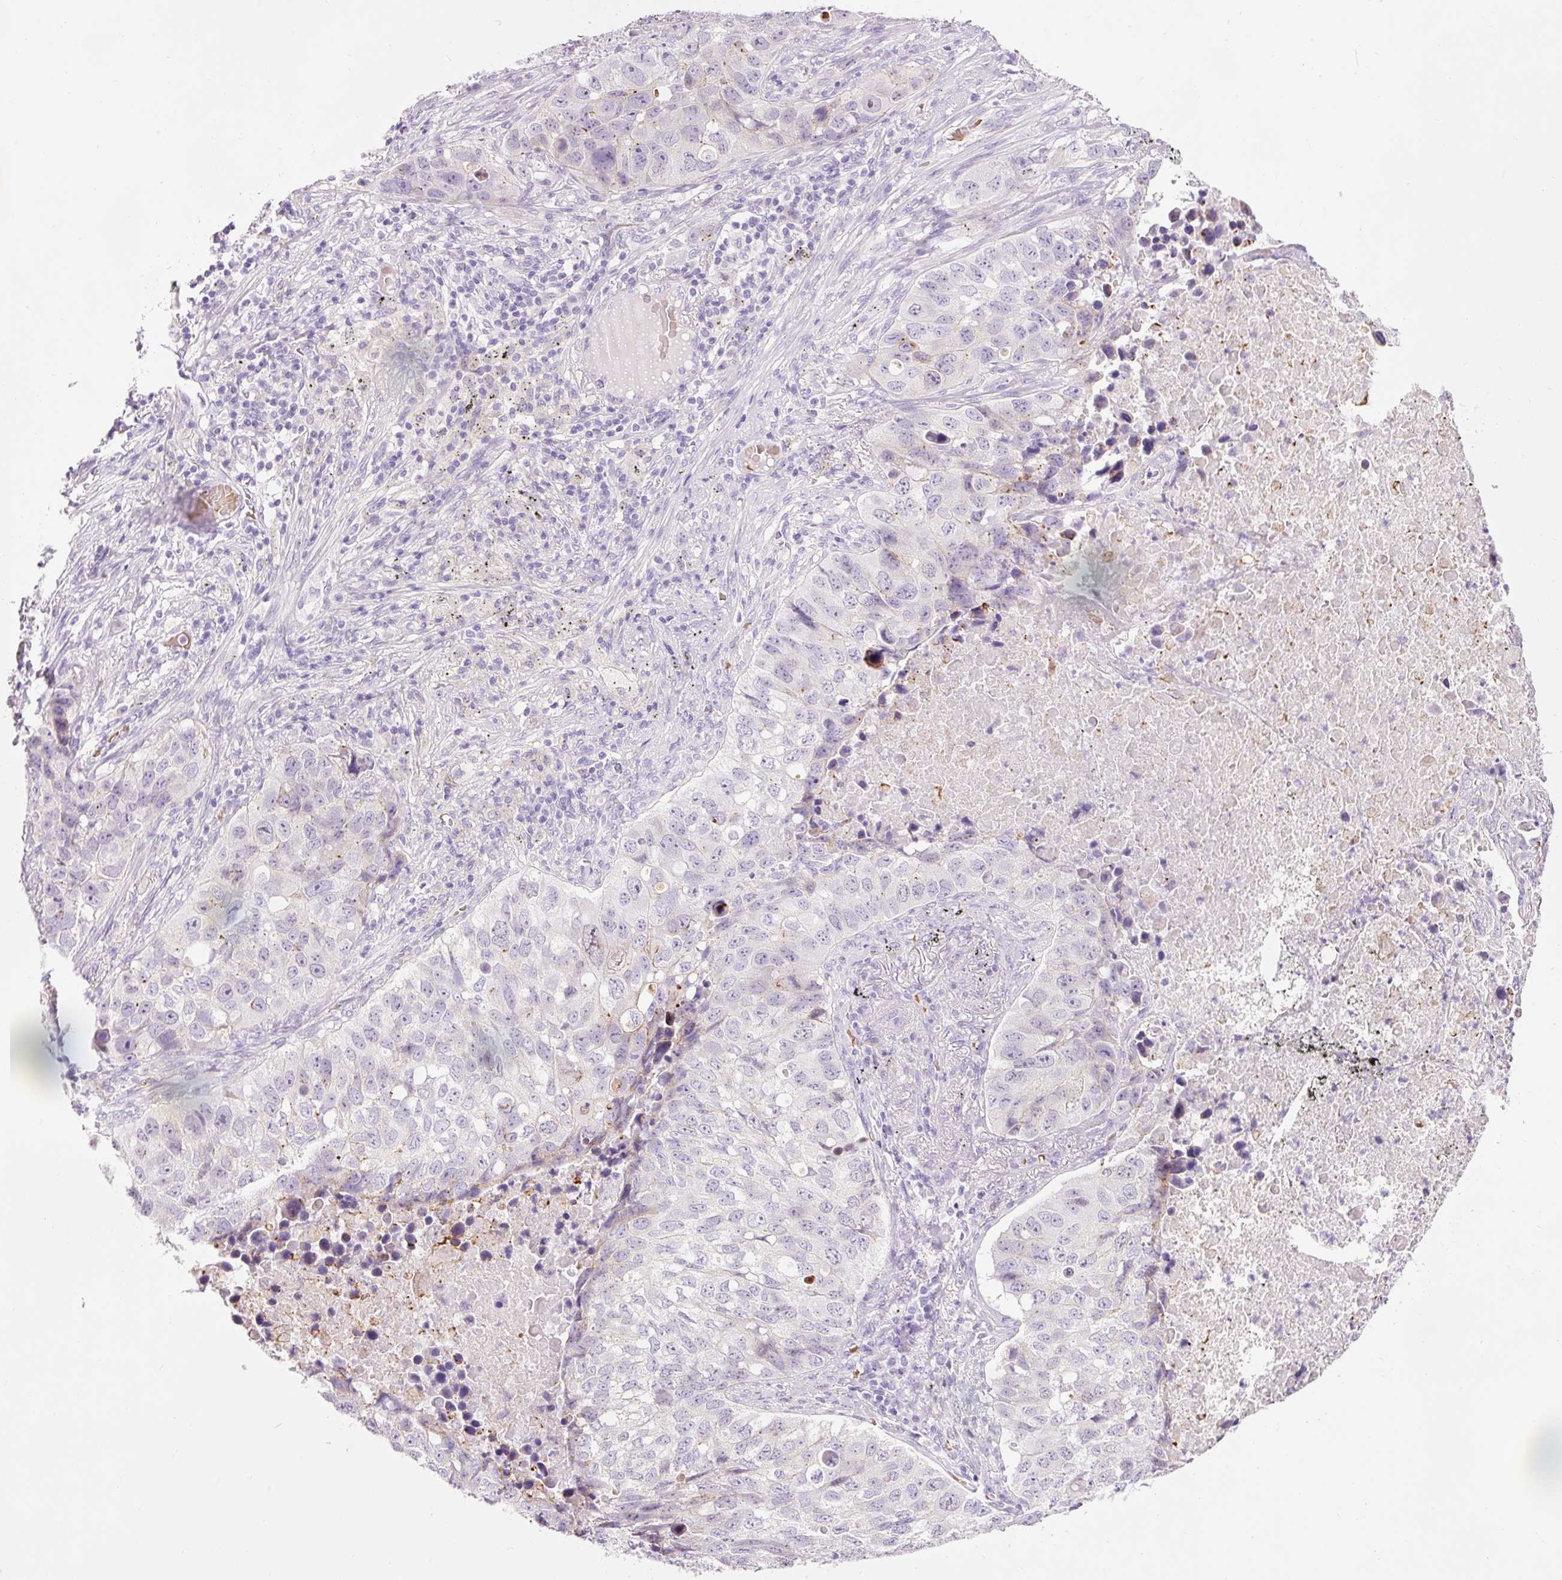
{"staining": {"intensity": "negative", "quantity": "none", "location": "none"}, "tissue": "lung cancer", "cell_type": "Tumor cells", "image_type": "cancer", "snomed": [{"axis": "morphology", "description": "Squamous cell carcinoma, NOS"}, {"axis": "topography", "description": "Lung"}], "caption": "IHC photomicrograph of lung cancer stained for a protein (brown), which displays no positivity in tumor cells.", "gene": "DHRS11", "patient": {"sex": "male", "age": 60}}